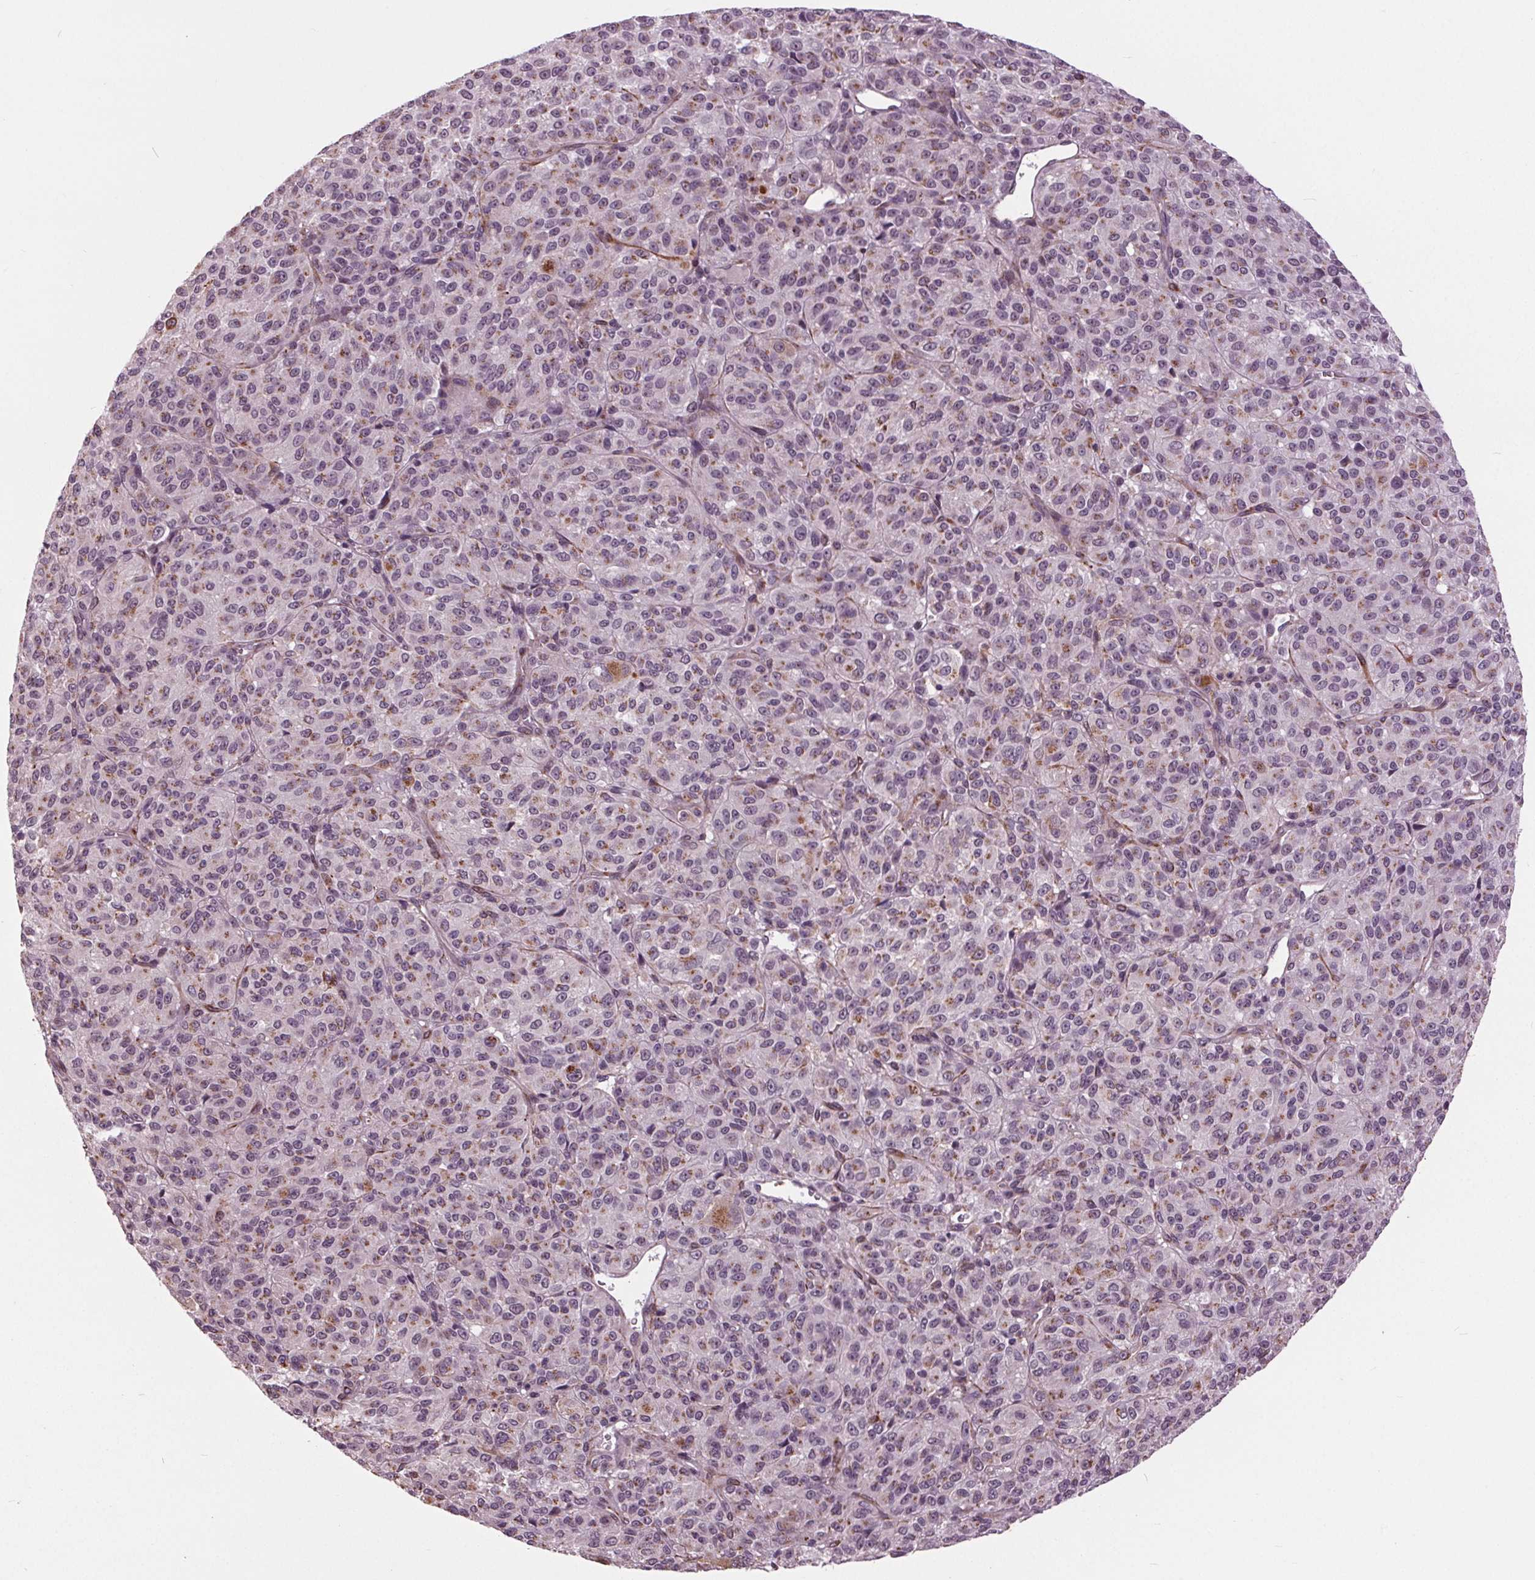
{"staining": {"intensity": "weak", "quantity": "25%-75%", "location": "cytoplasmic/membranous"}, "tissue": "melanoma", "cell_type": "Tumor cells", "image_type": "cancer", "snomed": [{"axis": "morphology", "description": "Malignant melanoma, Metastatic site"}, {"axis": "topography", "description": "Brain"}], "caption": "High-magnification brightfield microscopy of melanoma stained with DAB (3,3'-diaminobenzidine) (brown) and counterstained with hematoxylin (blue). tumor cells exhibit weak cytoplasmic/membranous staining is appreciated in about25%-75% of cells.", "gene": "BSDC1", "patient": {"sex": "female", "age": 56}}